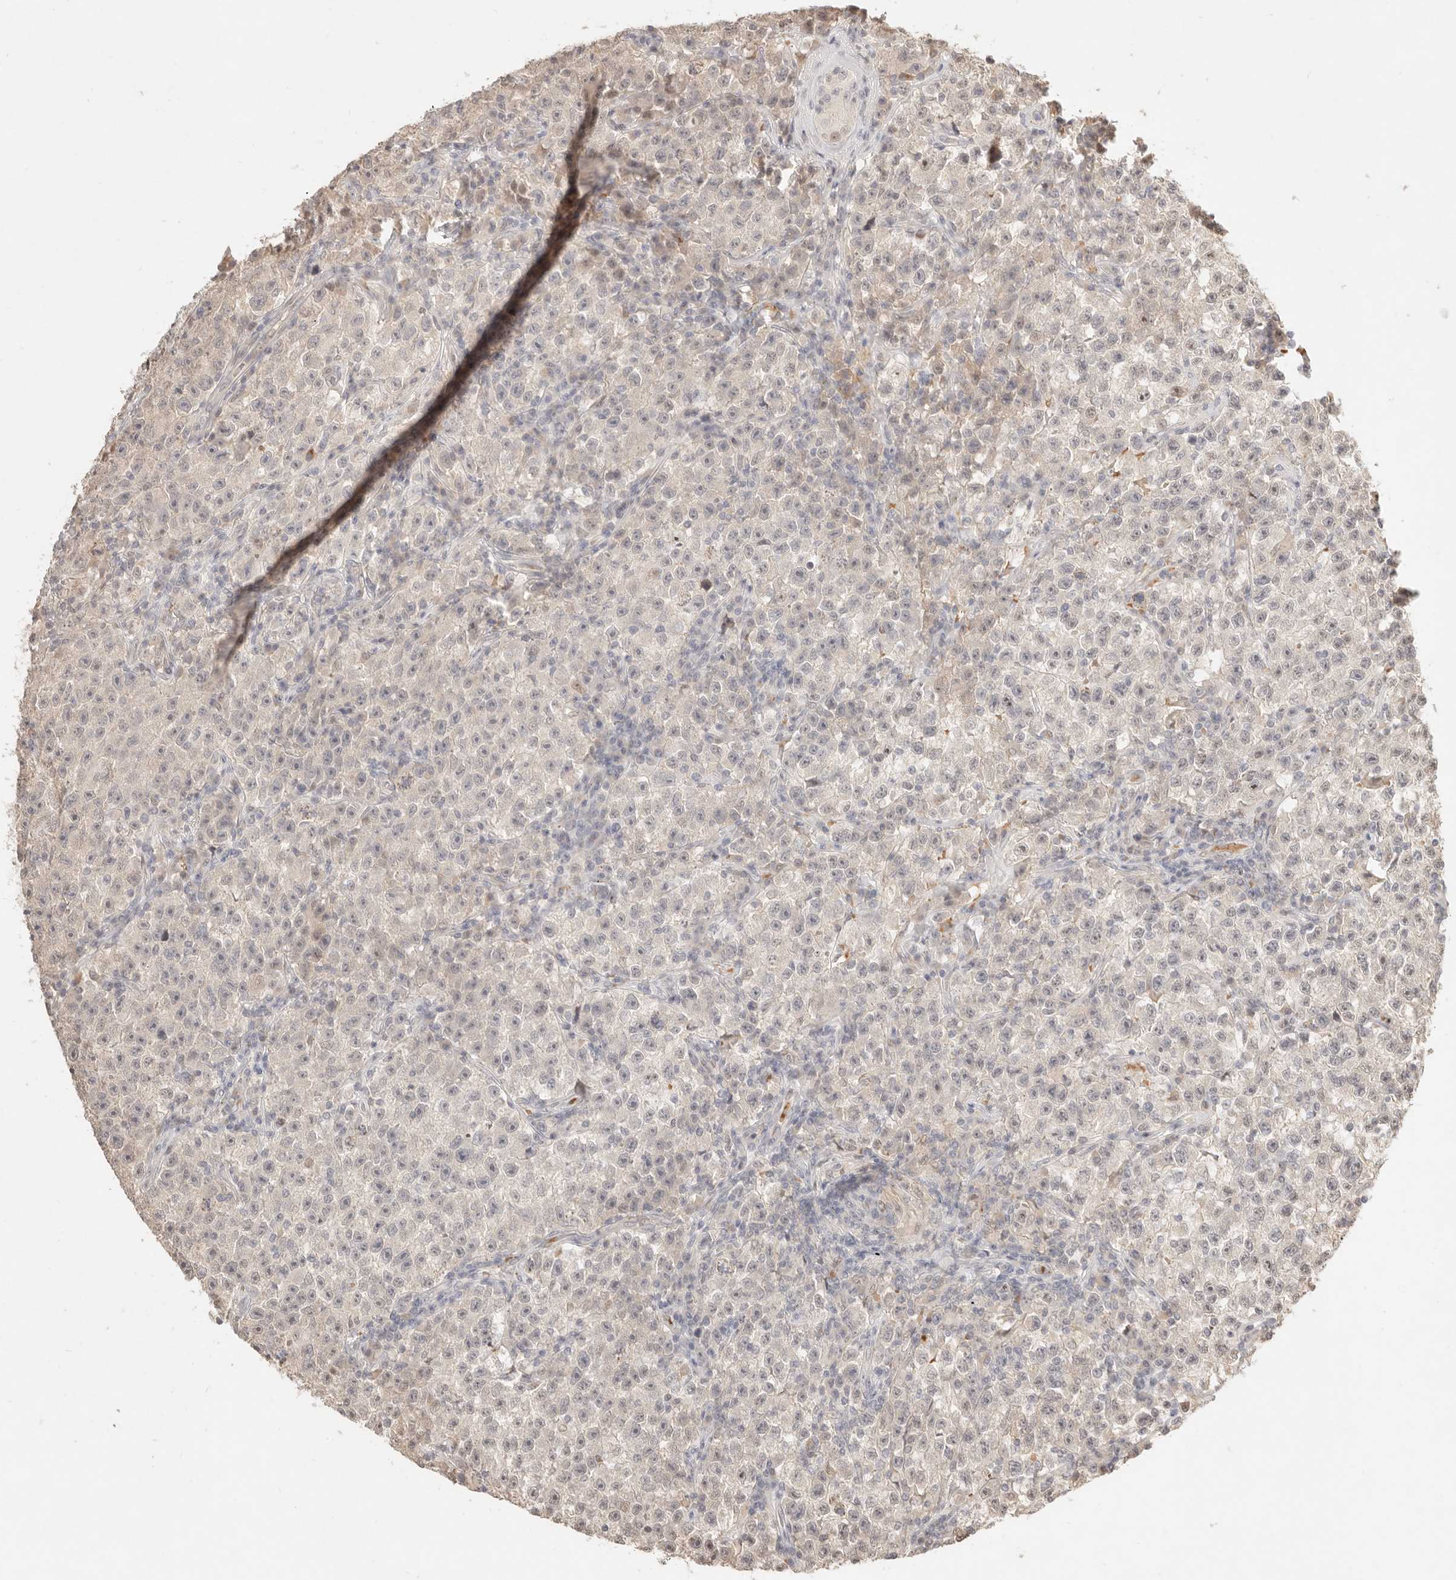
{"staining": {"intensity": "moderate", "quantity": "25%-75%", "location": "nuclear"}, "tissue": "testis cancer", "cell_type": "Tumor cells", "image_type": "cancer", "snomed": [{"axis": "morphology", "description": "Seminoma, NOS"}, {"axis": "topography", "description": "Testis"}], "caption": "Protein analysis of testis cancer tissue demonstrates moderate nuclear staining in approximately 25%-75% of tumor cells.", "gene": "MEP1A", "patient": {"sex": "male", "age": 22}}